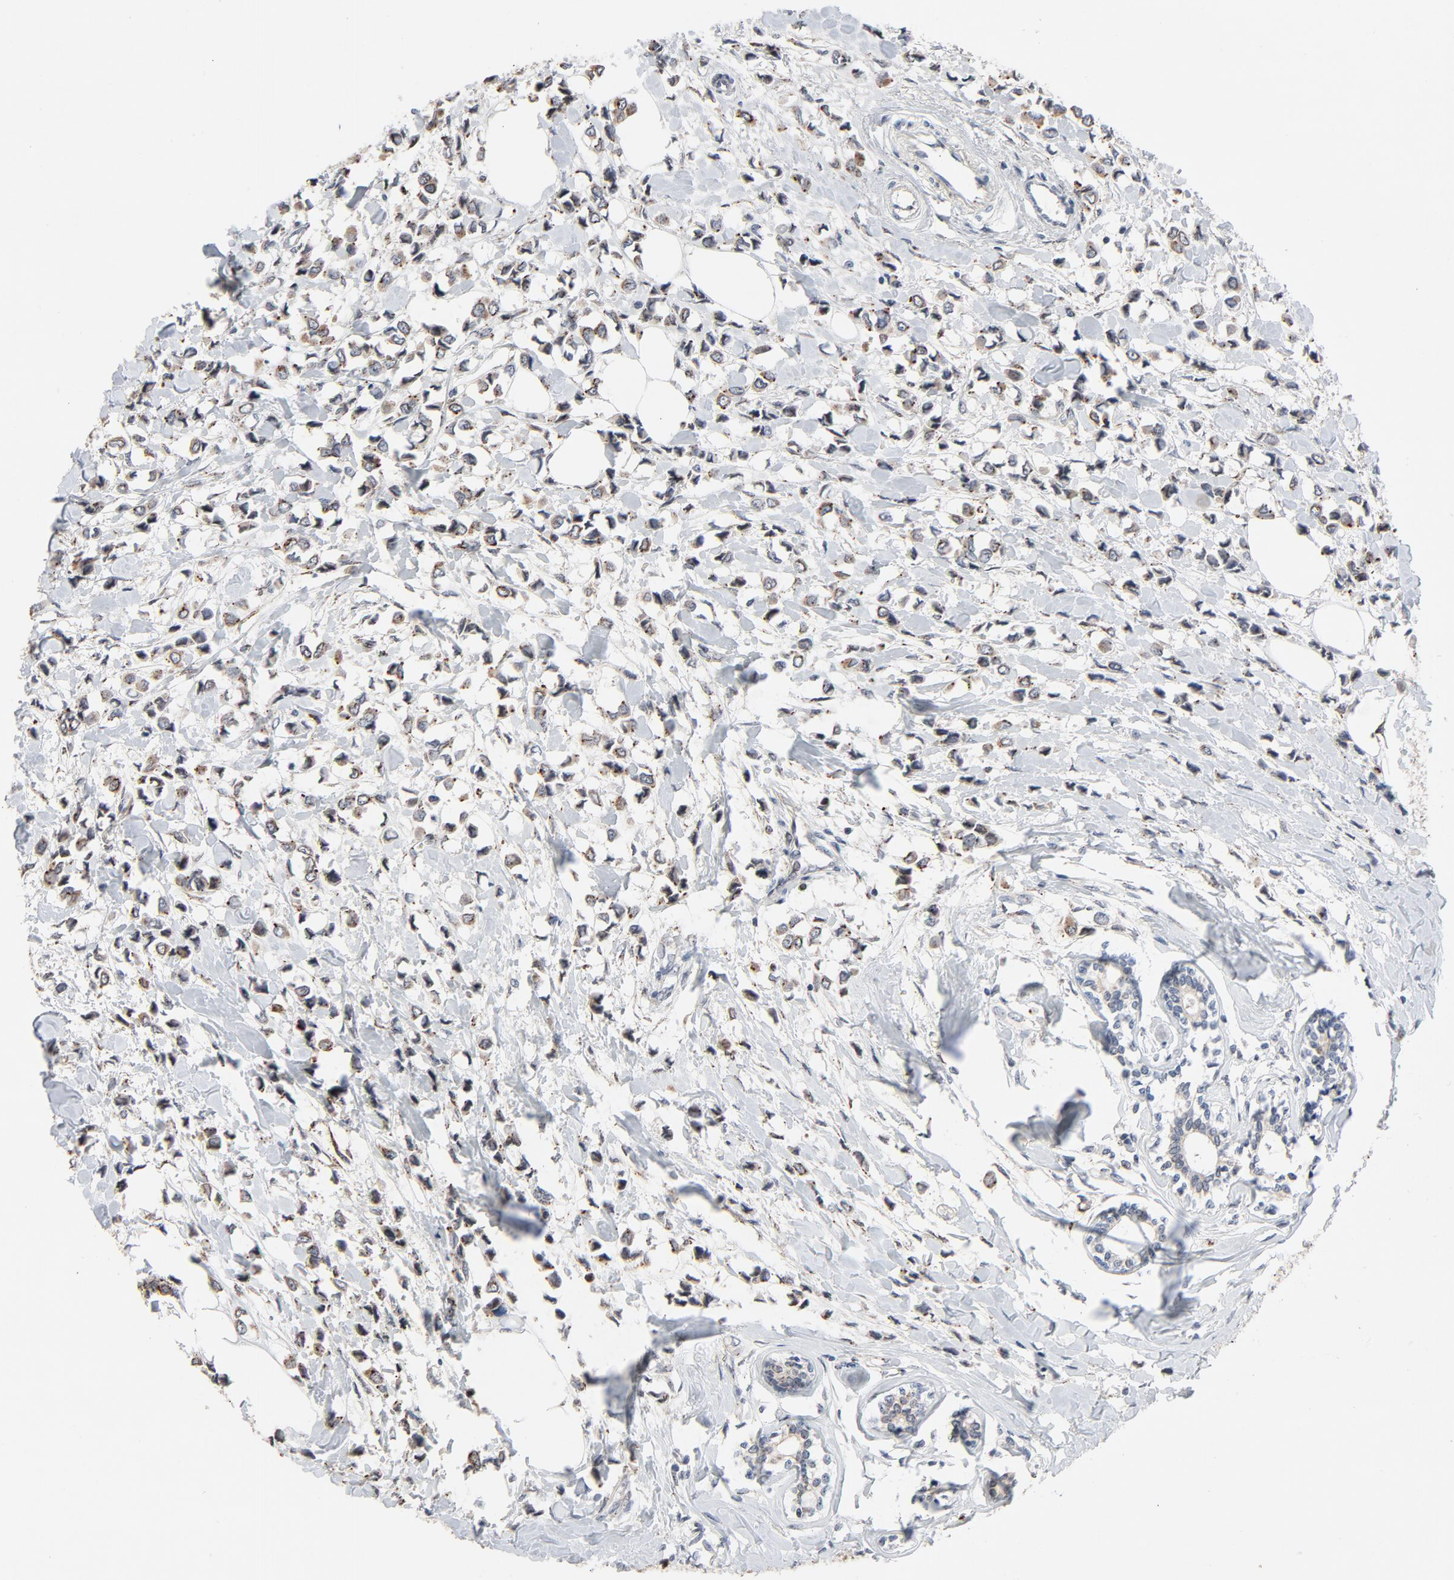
{"staining": {"intensity": "weak", "quantity": "25%-75%", "location": "cytoplasmic/membranous"}, "tissue": "breast cancer", "cell_type": "Tumor cells", "image_type": "cancer", "snomed": [{"axis": "morphology", "description": "Lobular carcinoma"}, {"axis": "topography", "description": "Breast"}], "caption": "This micrograph displays immunohistochemistry (IHC) staining of breast cancer, with low weak cytoplasmic/membranous positivity in about 25%-75% of tumor cells.", "gene": "RPL12", "patient": {"sex": "female", "age": 51}}